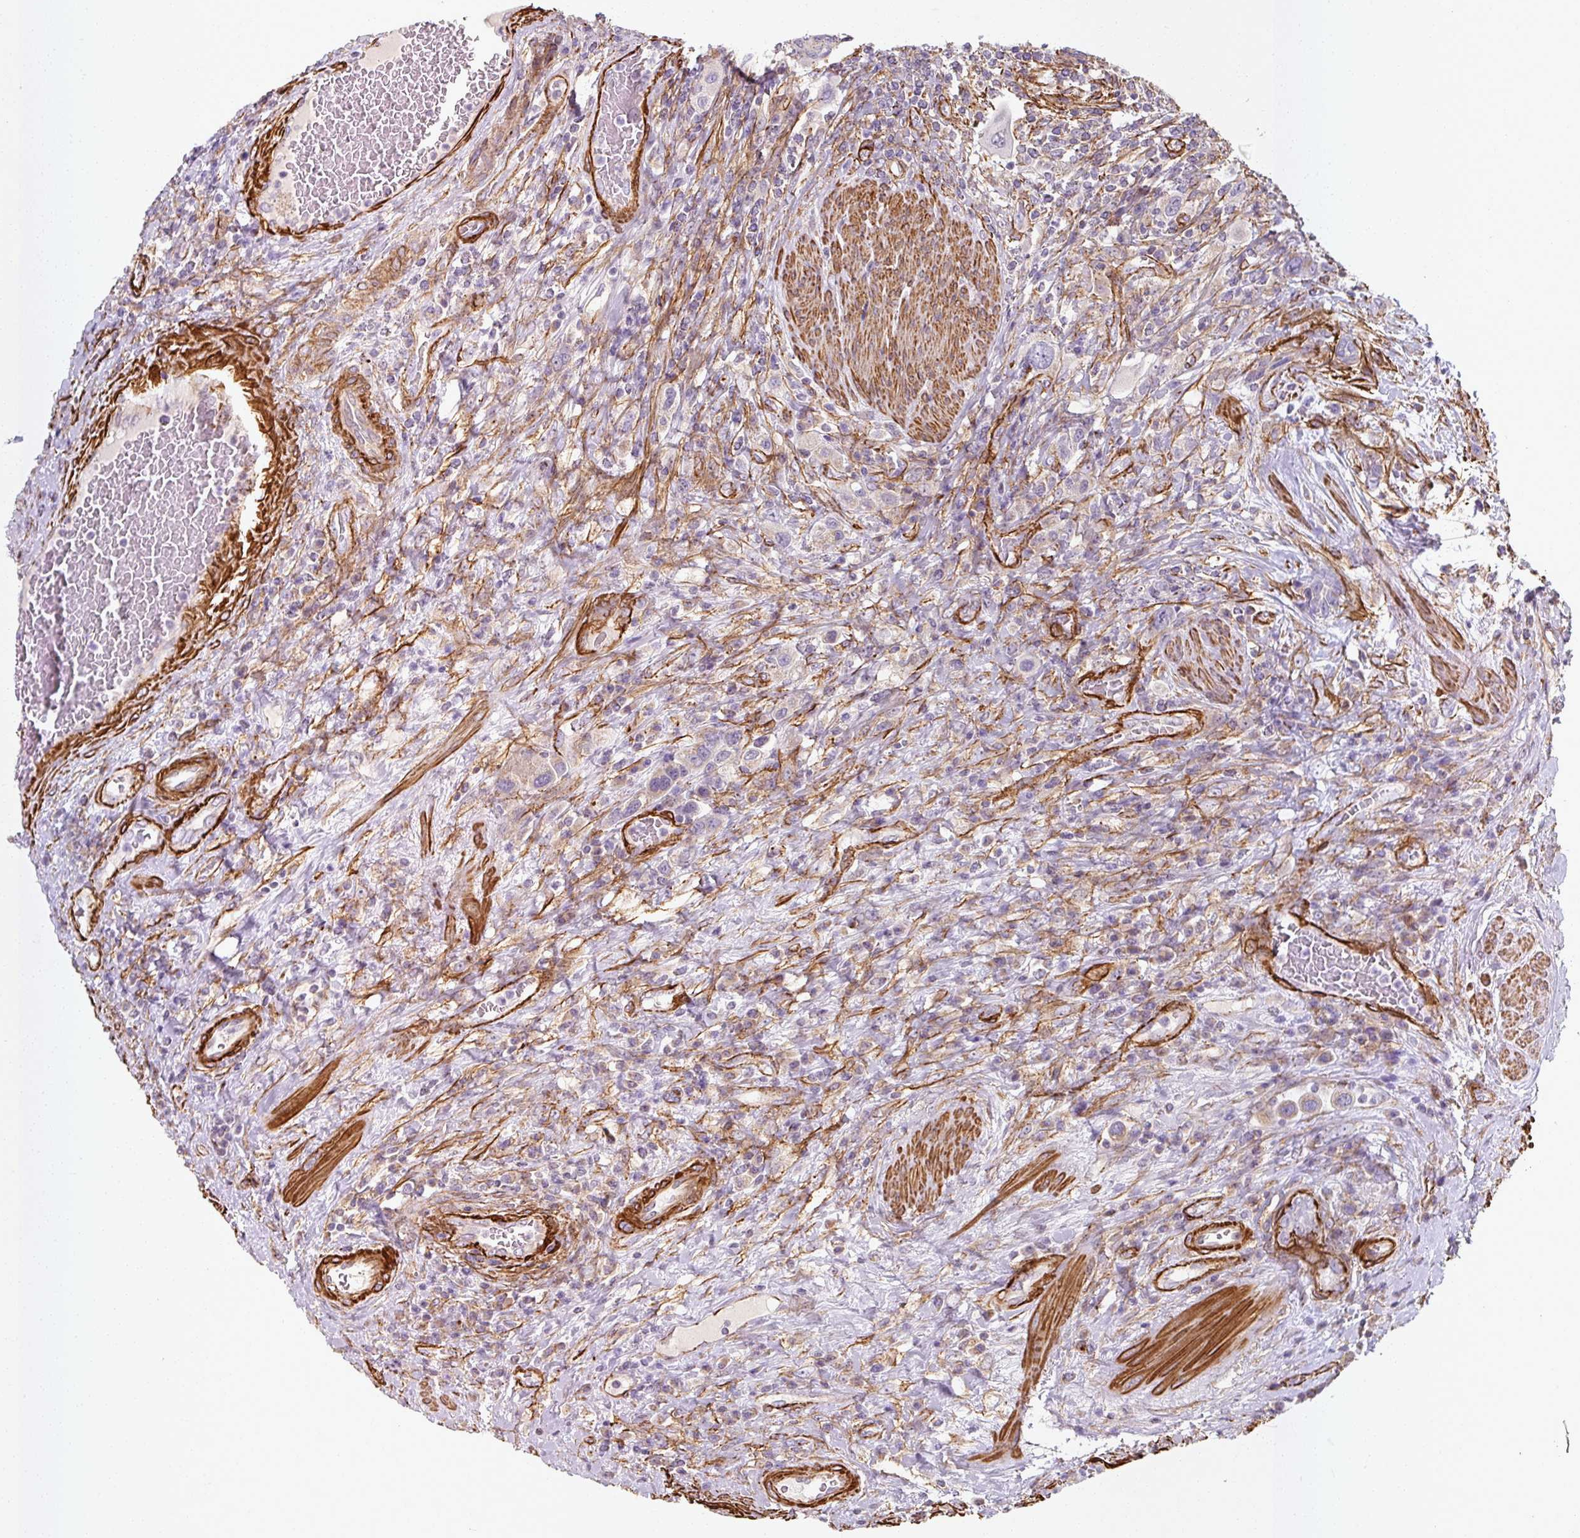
{"staining": {"intensity": "weak", "quantity": "<25%", "location": "cytoplasmic/membranous"}, "tissue": "urothelial cancer", "cell_type": "Tumor cells", "image_type": "cancer", "snomed": [{"axis": "morphology", "description": "Urothelial carcinoma, High grade"}, {"axis": "topography", "description": "Urinary bladder"}], "caption": "IHC image of human urothelial cancer stained for a protein (brown), which demonstrates no staining in tumor cells.", "gene": "MRPS5", "patient": {"sex": "male", "age": 50}}